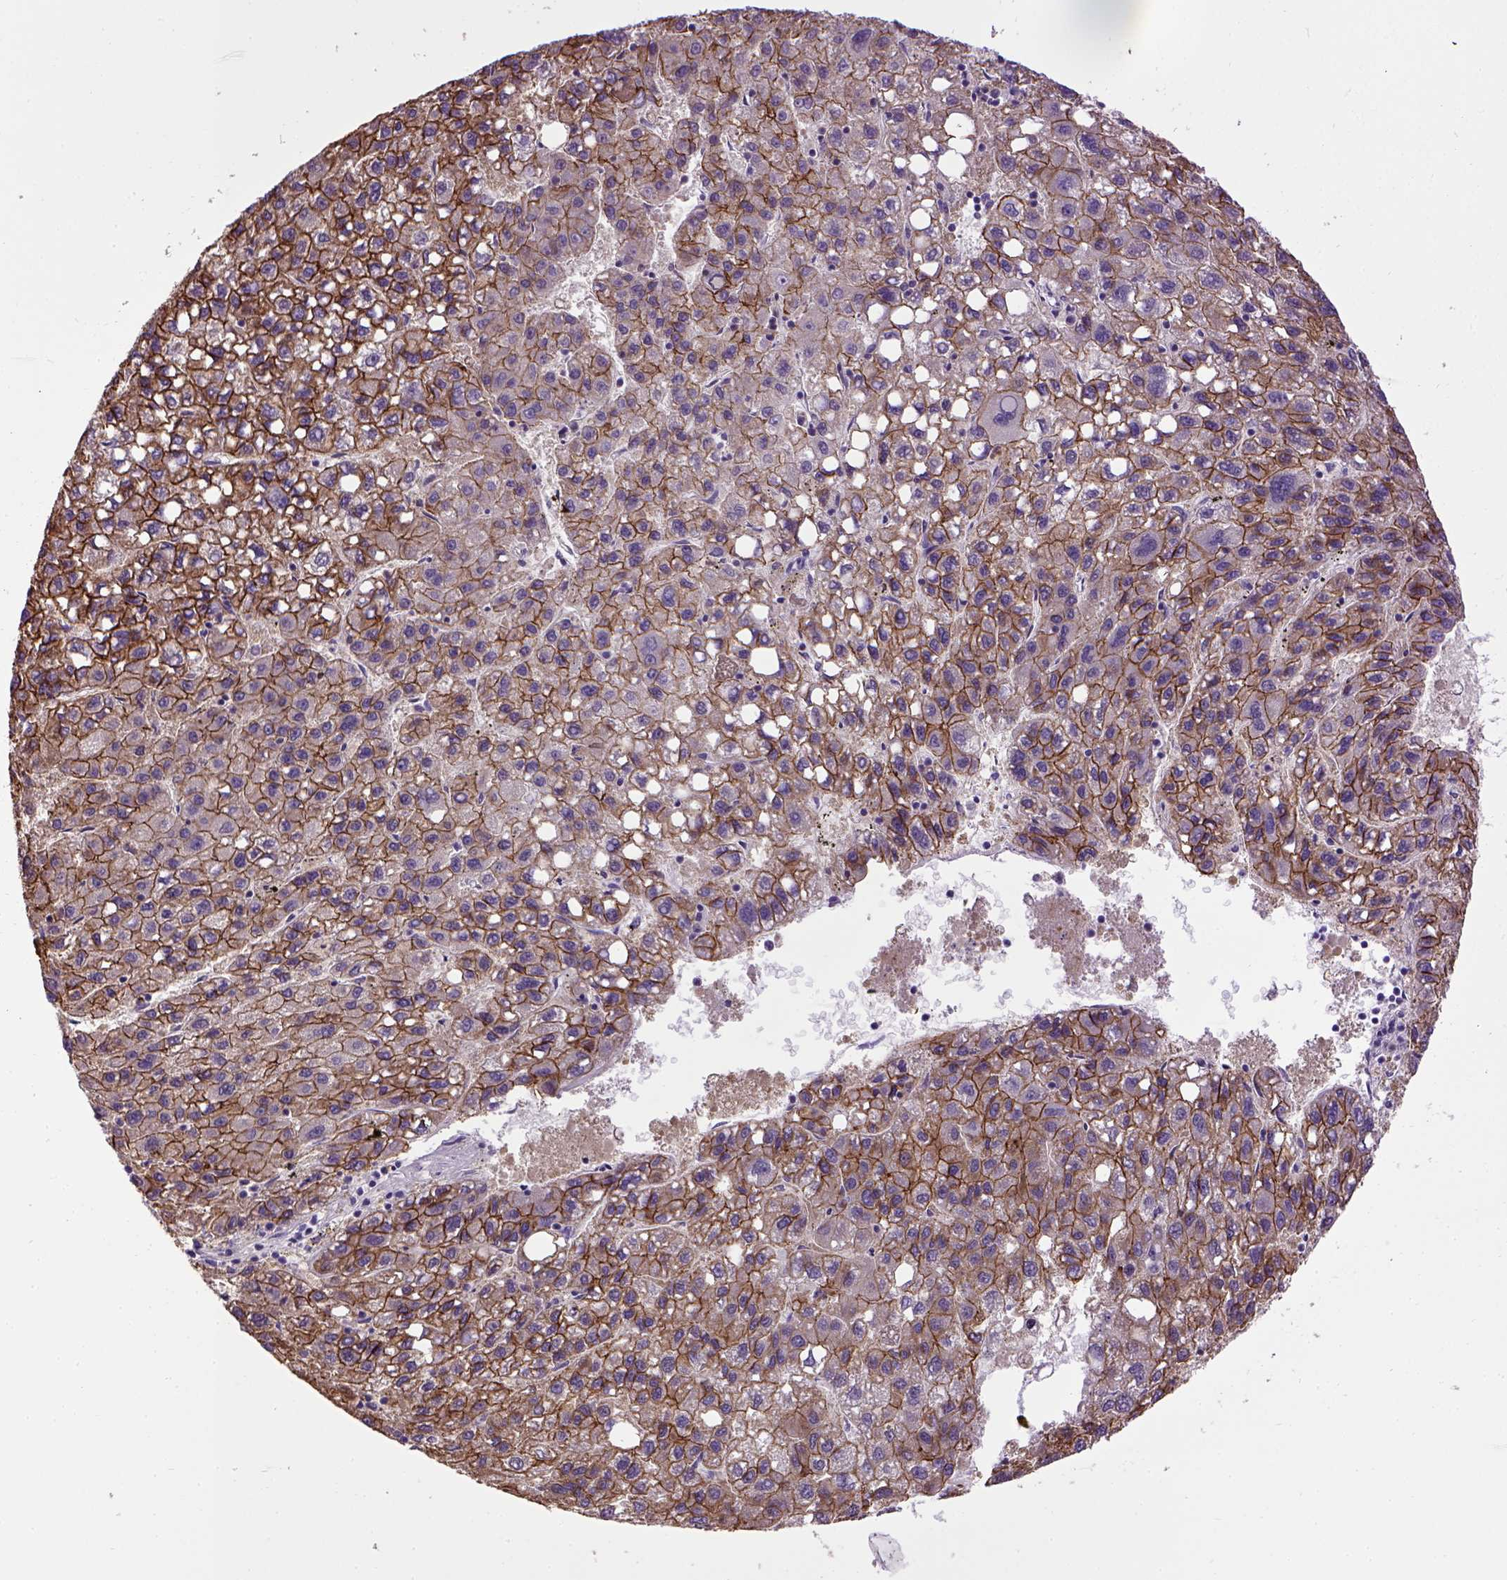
{"staining": {"intensity": "strong", "quantity": ">75%", "location": "cytoplasmic/membranous"}, "tissue": "liver cancer", "cell_type": "Tumor cells", "image_type": "cancer", "snomed": [{"axis": "morphology", "description": "Carcinoma, Hepatocellular, NOS"}, {"axis": "topography", "description": "Liver"}], "caption": "There is high levels of strong cytoplasmic/membranous staining in tumor cells of hepatocellular carcinoma (liver), as demonstrated by immunohistochemical staining (brown color).", "gene": "CDH1", "patient": {"sex": "female", "age": 82}}